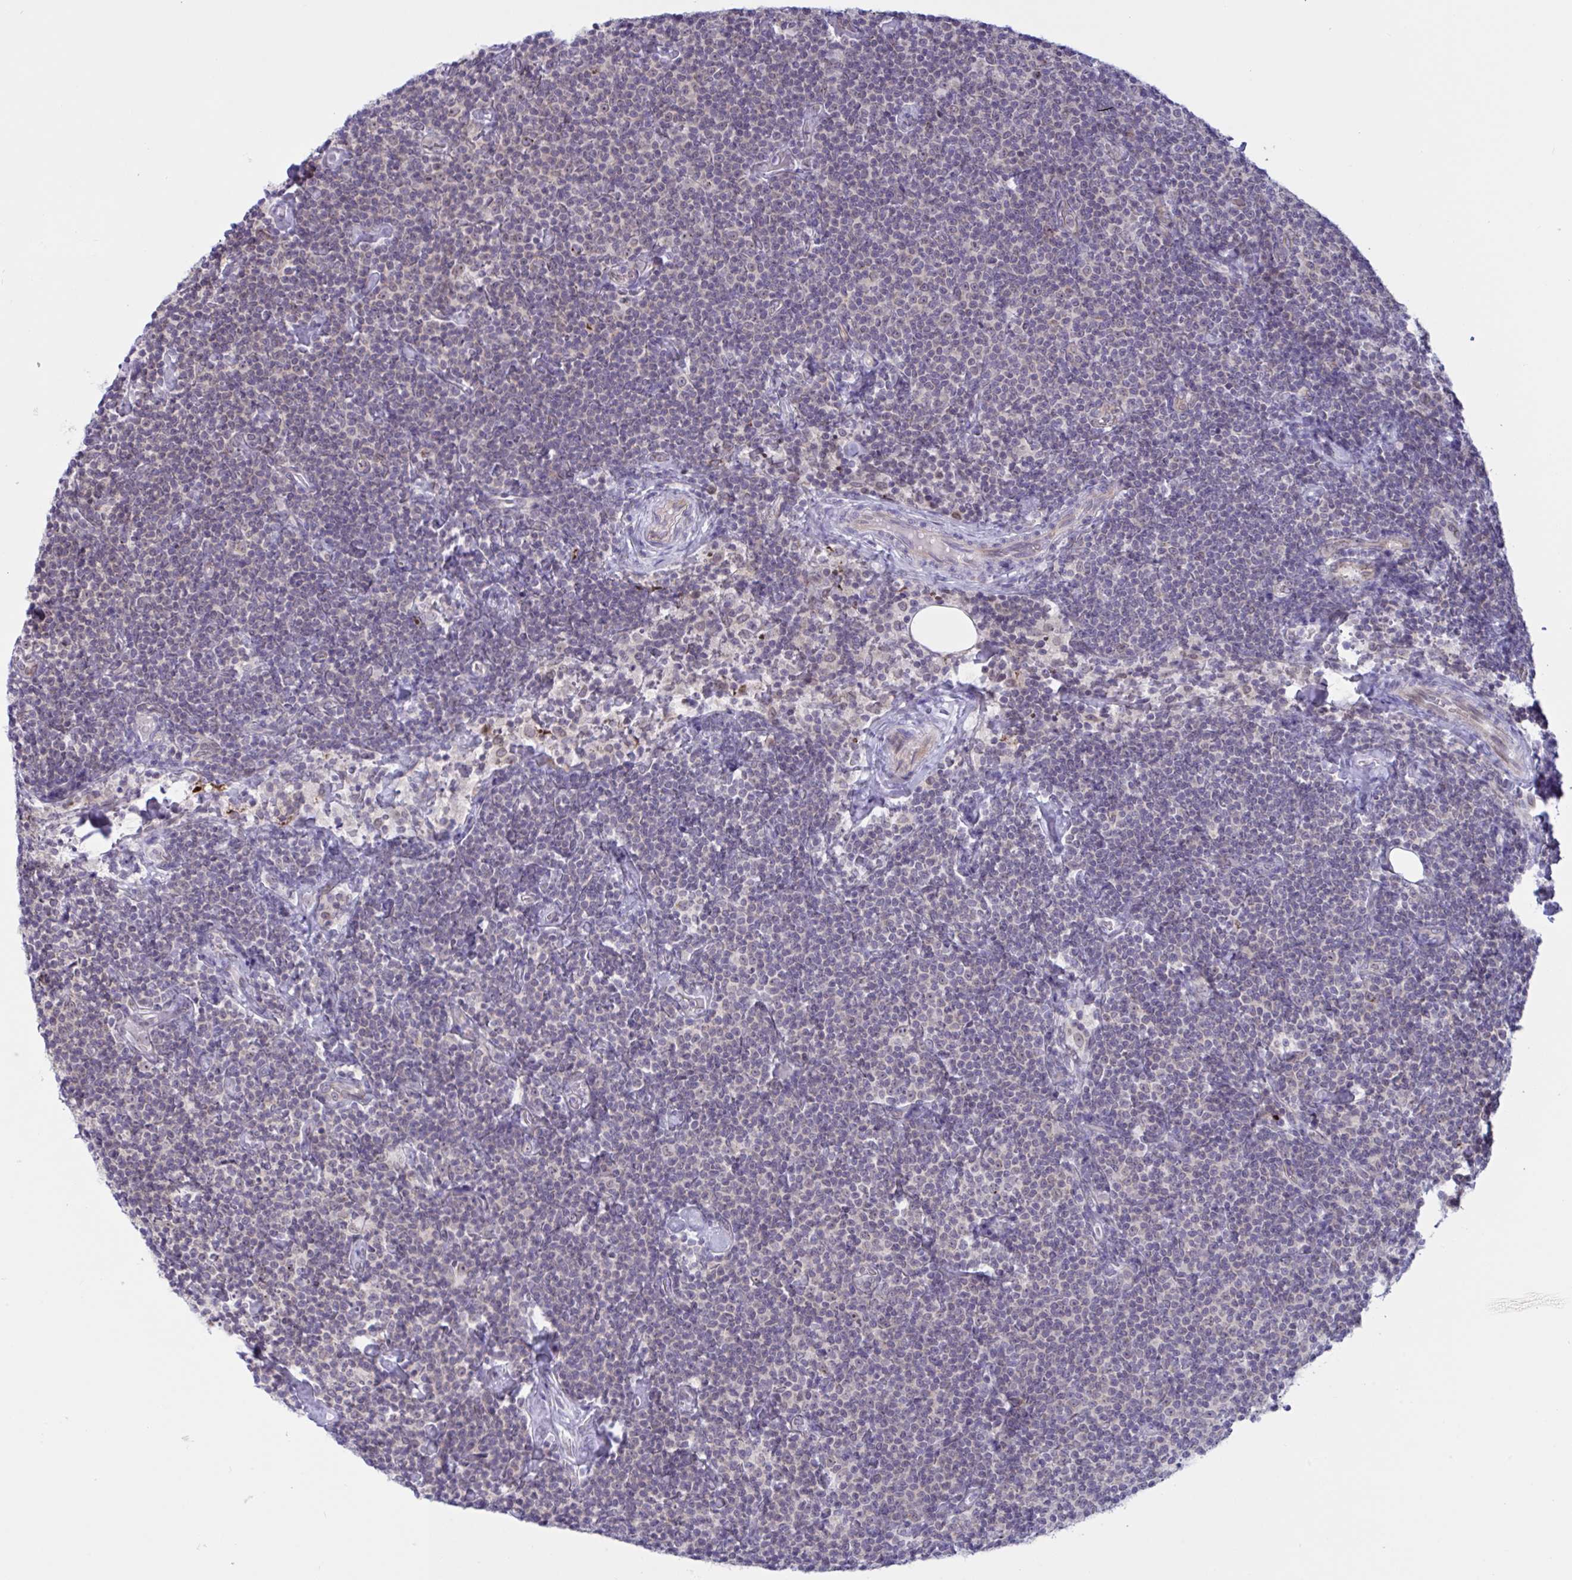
{"staining": {"intensity": "weak", "quantity": "<25%", "location": "nuclear"}, "tissue": "lymphoma", "cell_type": "Tumor cells", "image_type": "cancer", "snomed": [{"axis": "morphology", "description": "Malignant lymphoma, non-Hodgkin's type, Low grade"}, {"axis": "topography", "description": "Lymph node"}], "caption": "IHC of lymphoma displays no expression in tumor cells.", "gene": "DOCK11", "patient": {"sex": "male", "age": 81}}